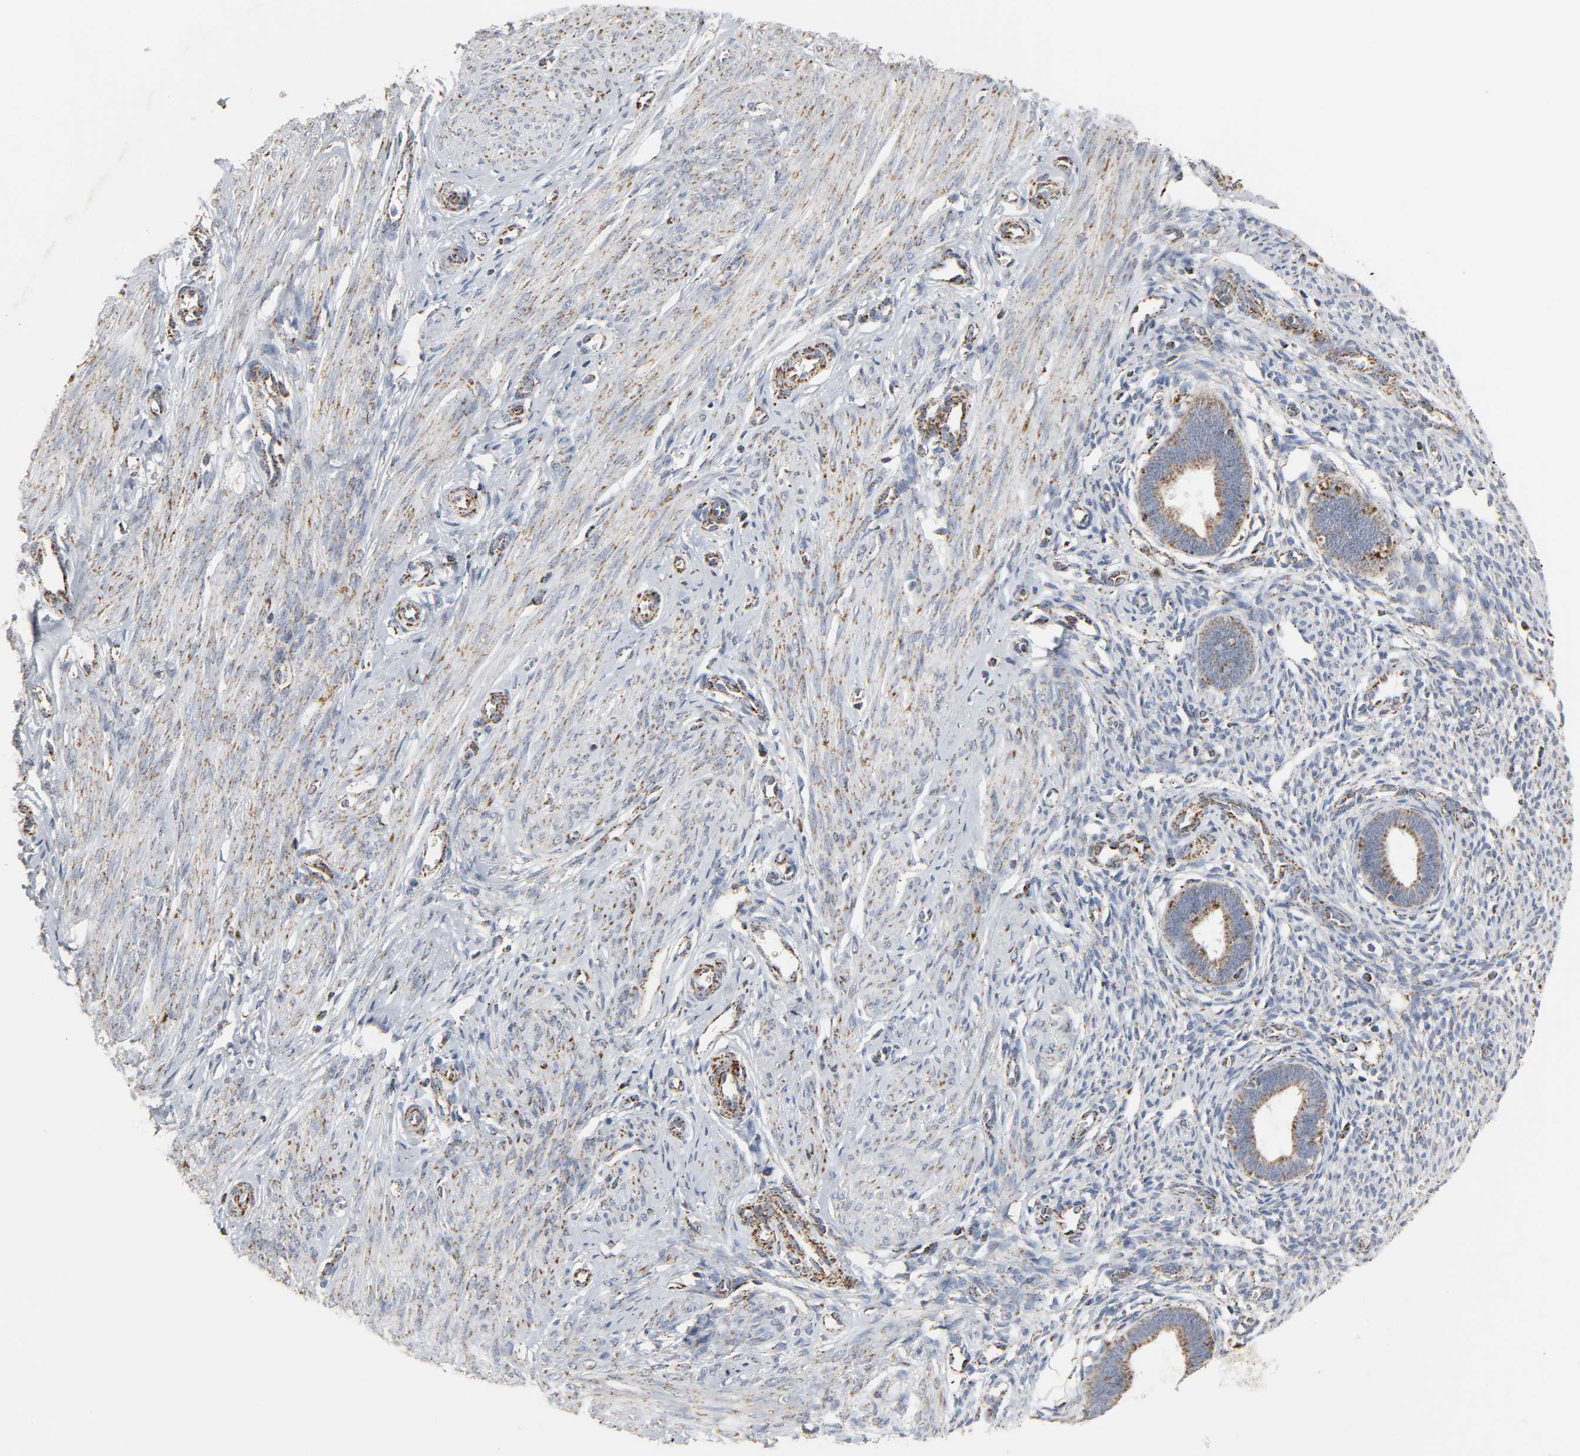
{"staining": {"intensity": "weak", "quantity": "25%-75%", "location": "cytoplasmic/membranous"}, "tissue": "endometrium", "cell_type": "Cells in endometrial stroma", "image_type": "normal", "snomed": [{"axis": "morphology", "description": "Normal tissue, NOS"}, {"axis": "topography", "description": "Endometrium"}], "caption": "Endometrium stained with a protein marker reveals weak staining in cells in endometrial stroma.", "gene": "ACAT1", "patient": {"sex": "female", "age": 27}}